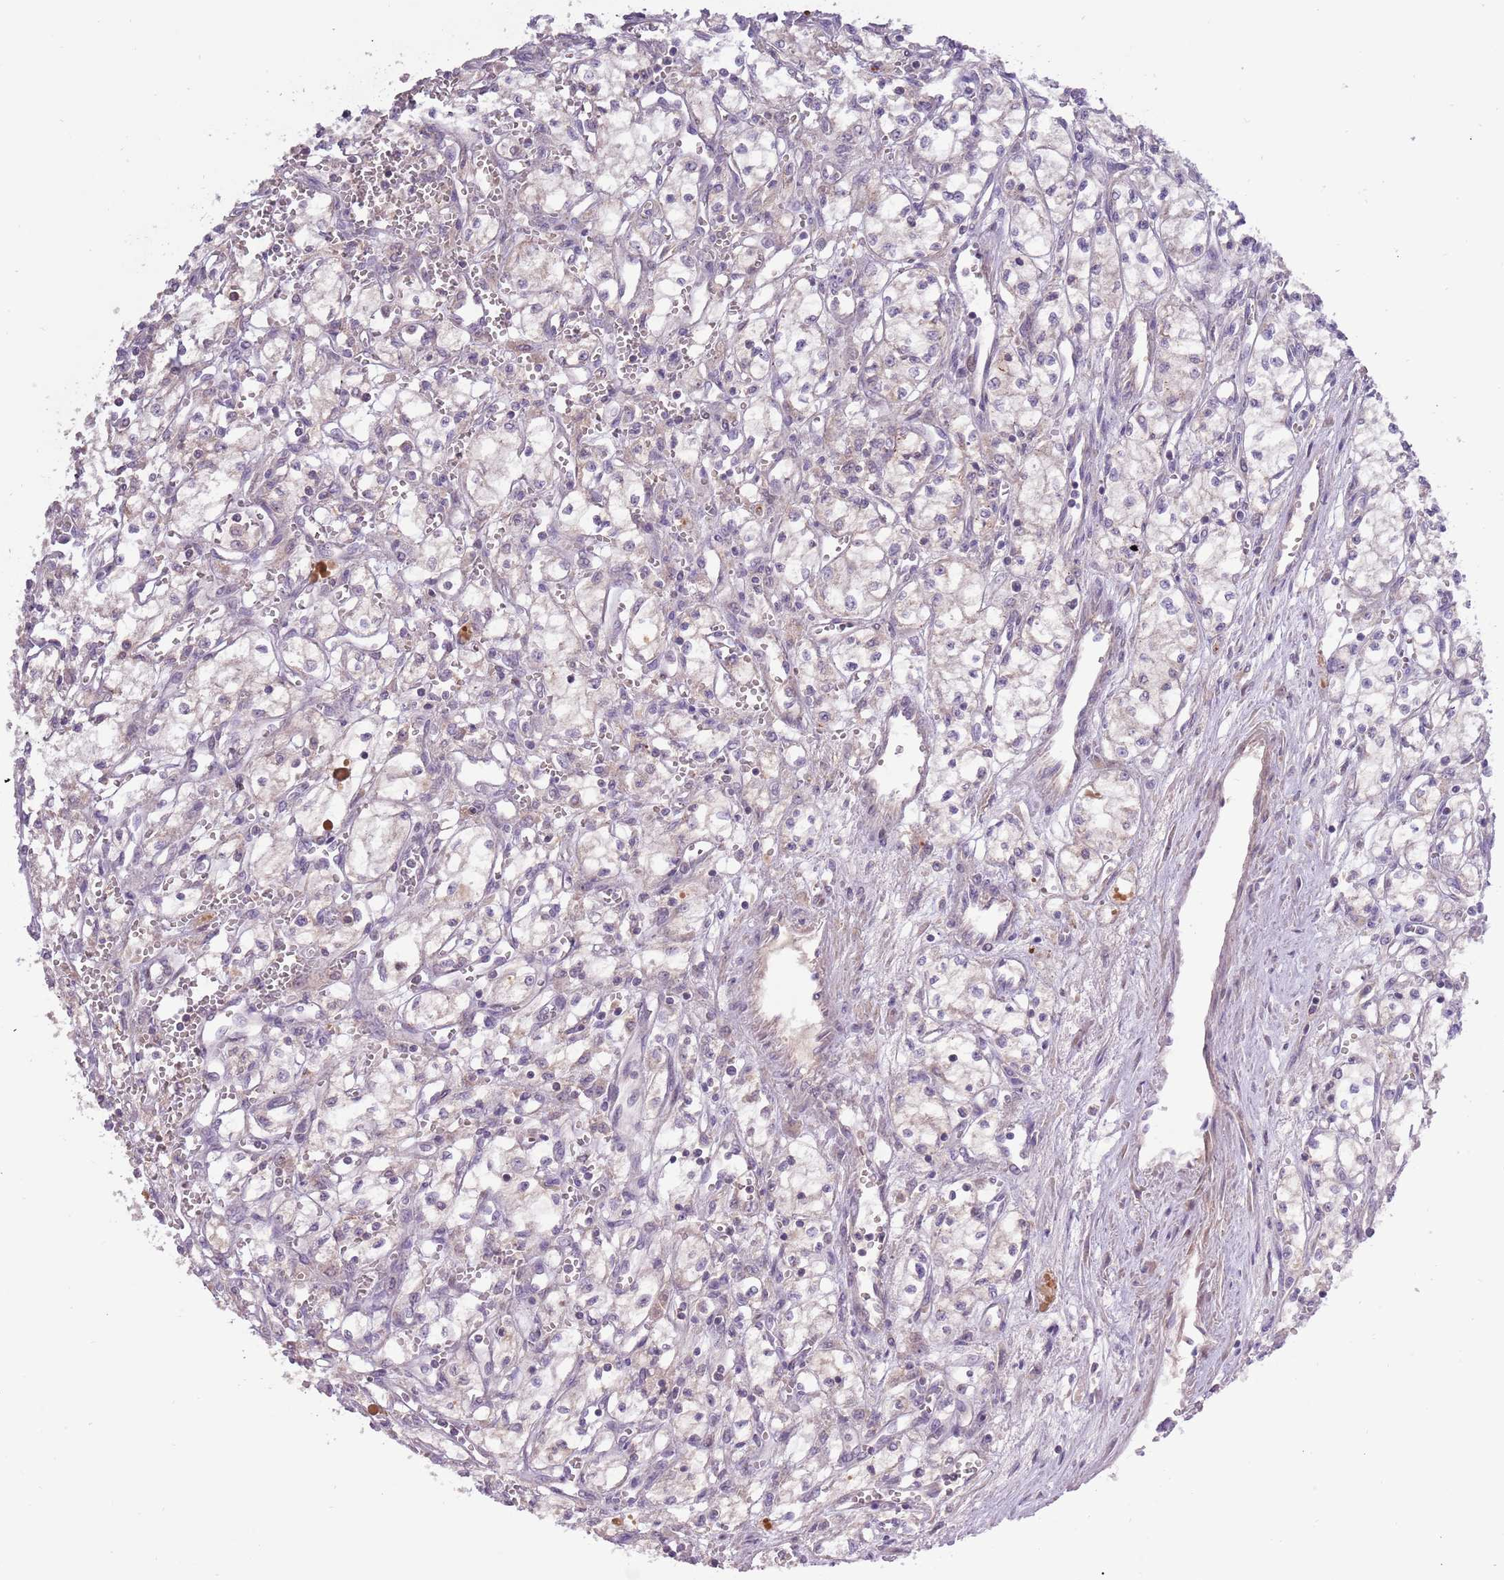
{"staining": {"intensity": "negative", "quantity": "none", "location": "none"}, "tissue": "renal cancer", "cell_type": "Tumor cells", "image_type": "cancer", "snomed": [{"axis": "morphology", "description": "Adenocarcinoma, NOS"}, {"axis": "topography", "description": "Kidney"}], "caption": "Adenocarcinoma (renal) was stained to show a protein in brown. There is no significant expression in tumor cells. The staining was performed using DAB (3,3'-diaminobenzidine) to visualize the protein expression in brown, while the nuclei were stained in blue with hematoxylin (Magnification: 20x).", "gene": "SHROOM3", "patient": {"sex": "male", "age": 59}}